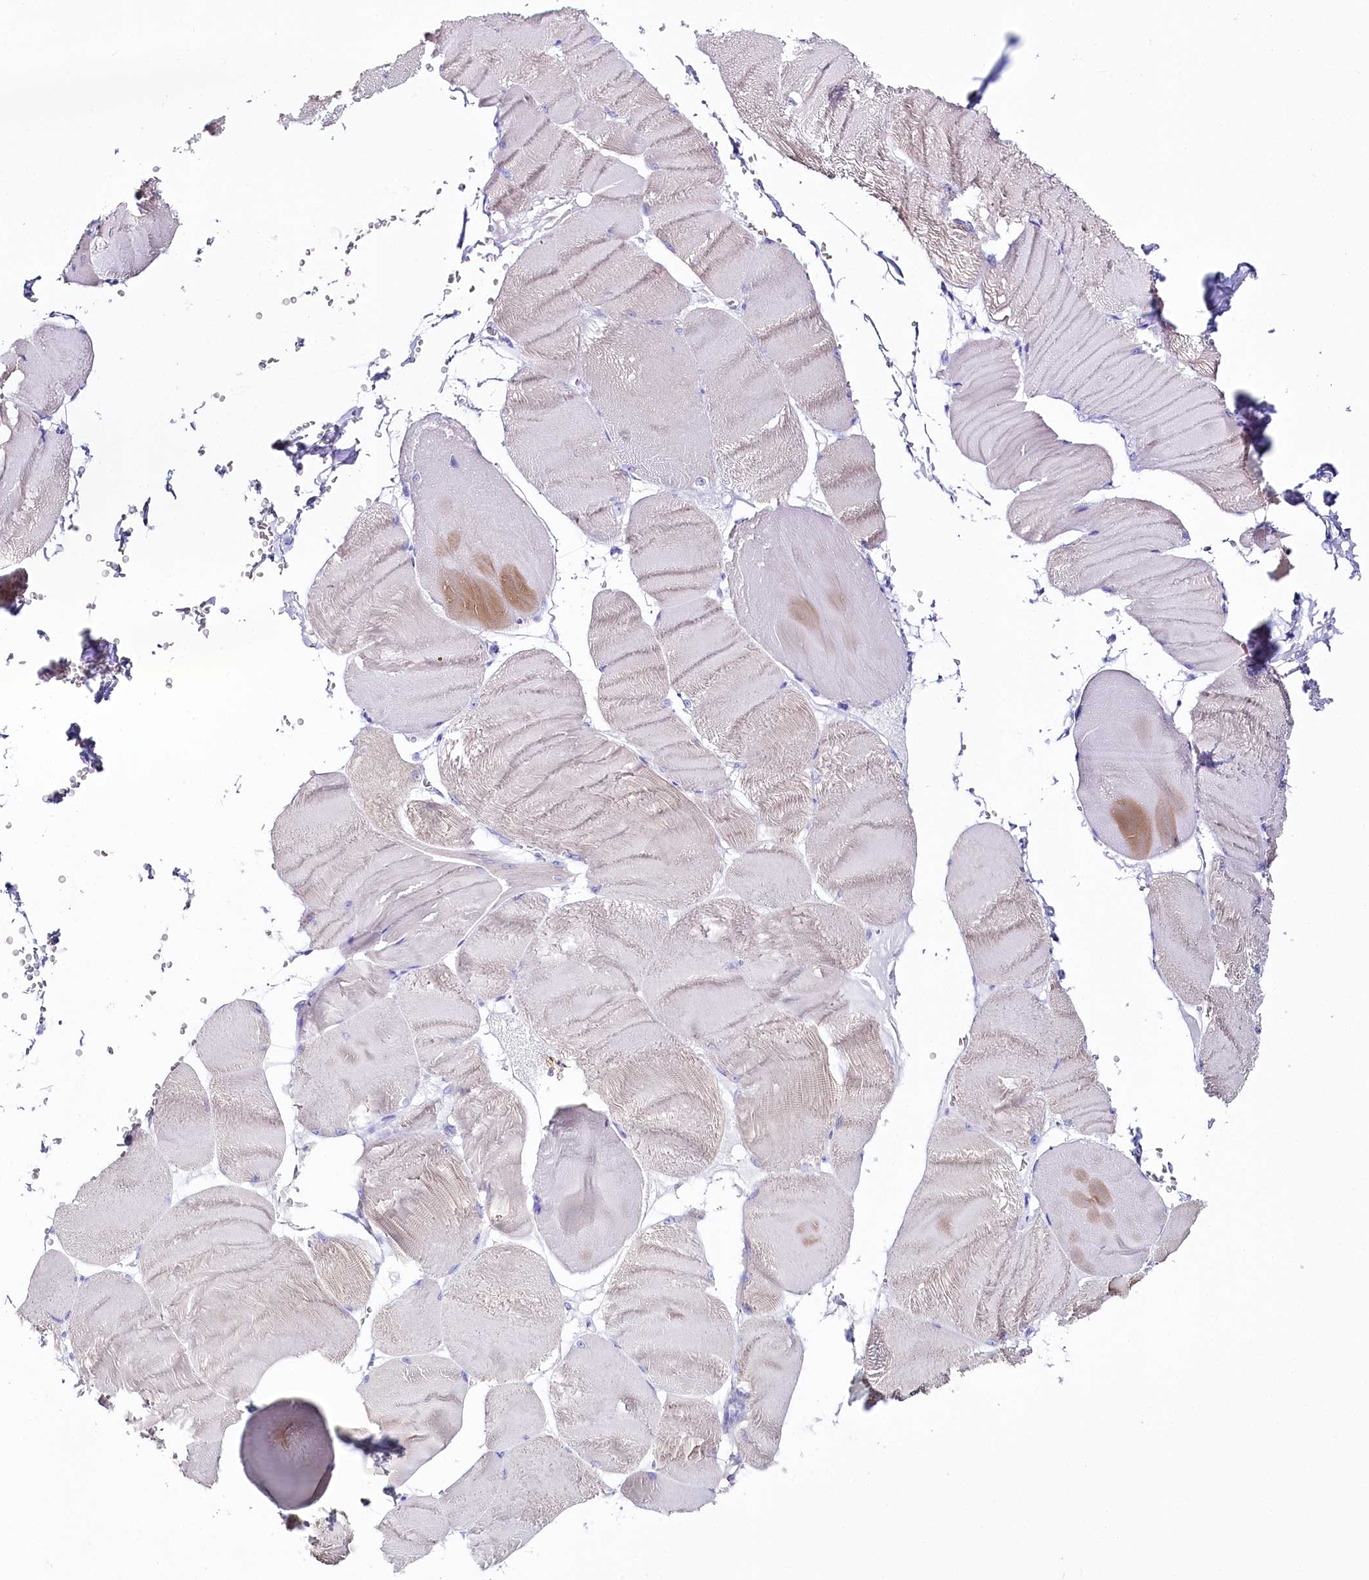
{"staining": {"intensity": "weak", "quantity": "<25%", "location": "cytoplasmic/membranous"}, "tissue": "skeletal muscle", "cell_type": "Myocytes", "image_type": "normal", "snomed": [{"axis": "morphology", "description": "Normal tissue, NOS"}, {"axis": "morphology", "description": "Basal cell carcinoma"}, {"axis": "topography", "description": "Skeletal muscle"}], "caption": "Immunohistochemistry photomicrograph of benign skeletal muscle: human skeletal muscle stained with DAB (3,3'-diaminobenzidine) exhibits no significant protein positivity in myocytes.", "gene": "CSN3", "patient": {"sex": "female", "age": 64}}